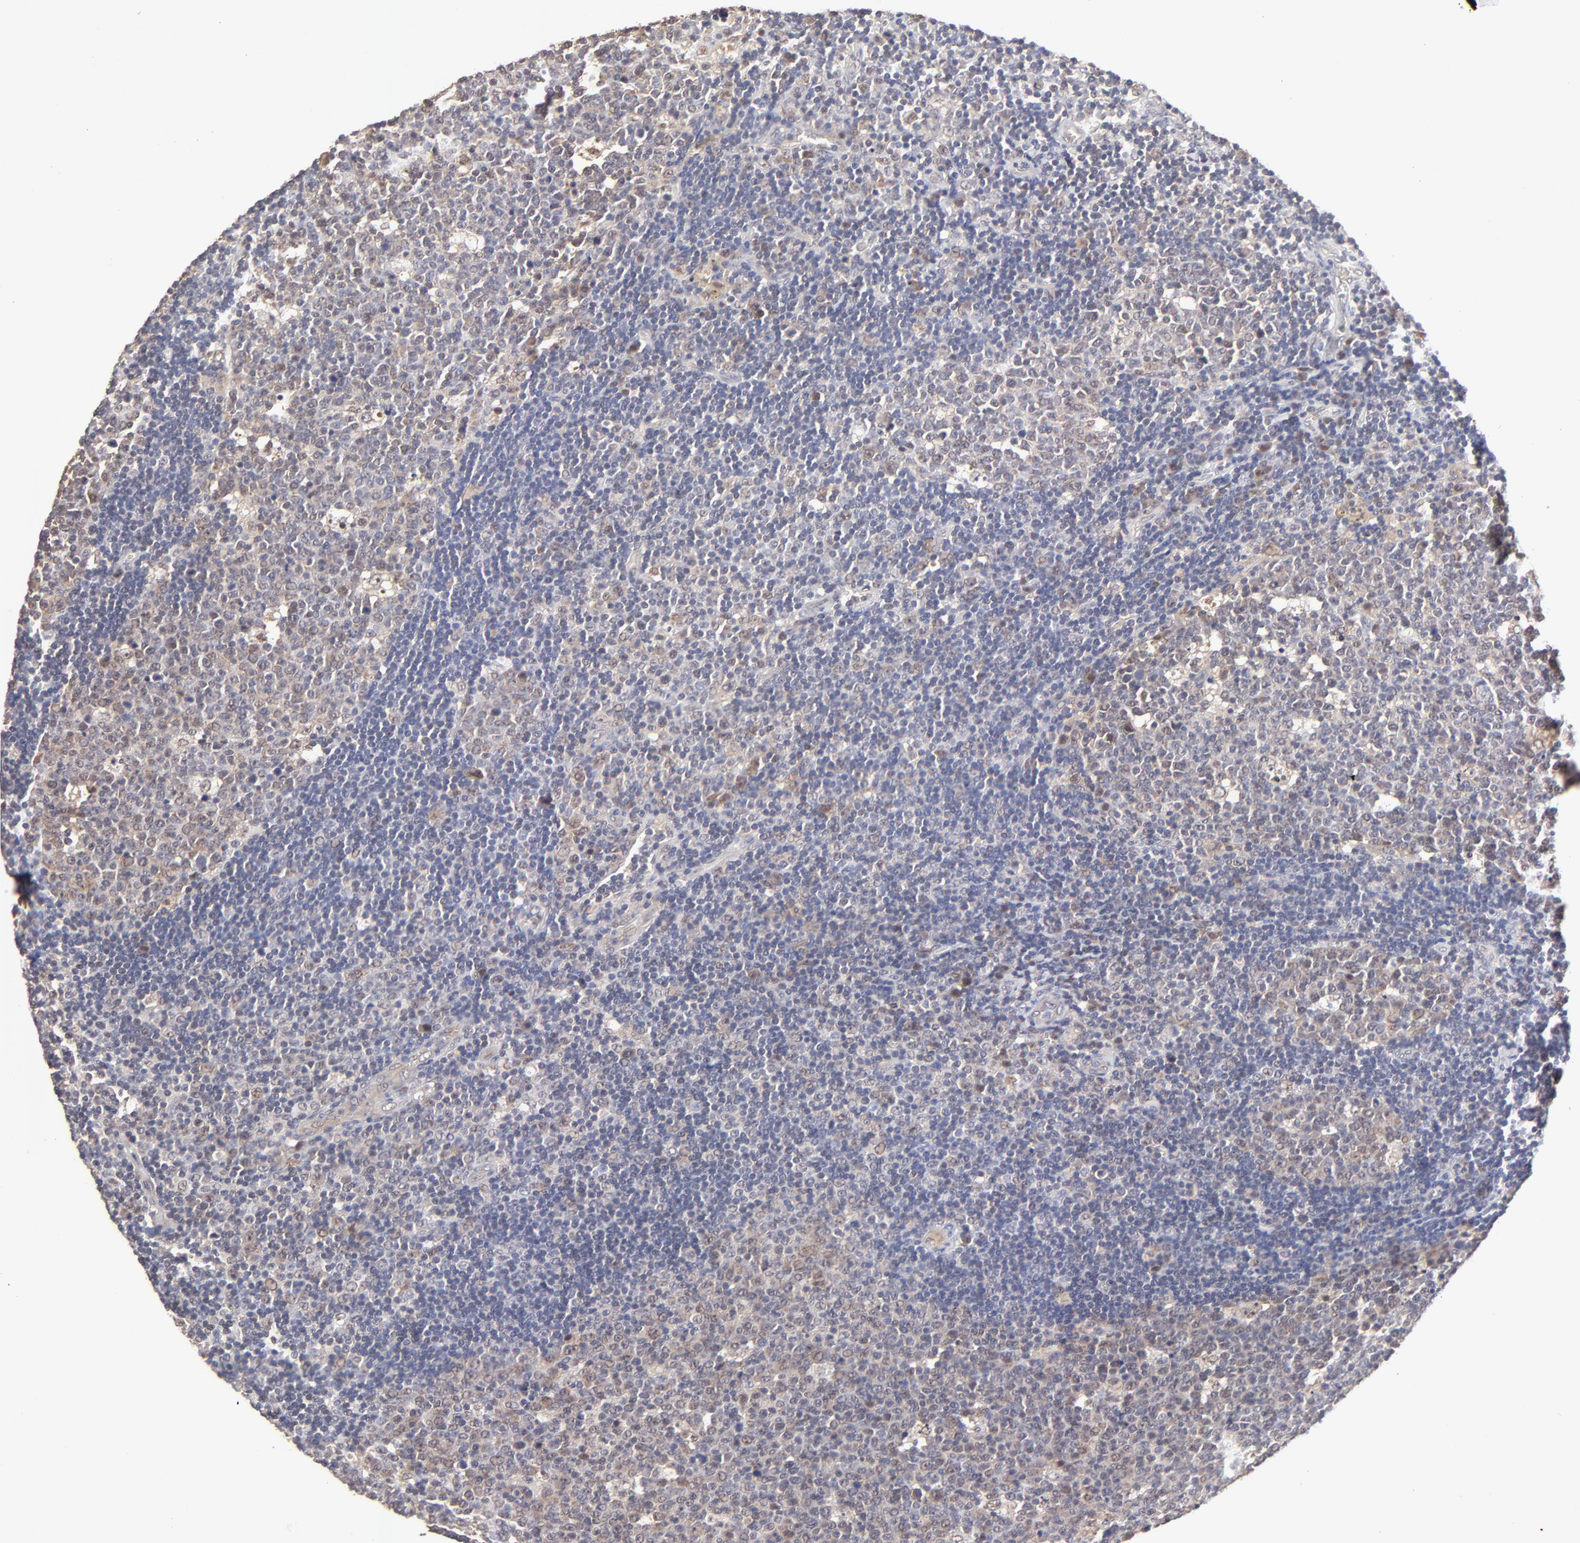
{"staining": {"intensity": "weak", "quantity": "<25%", "location": "nuclear"}, "tissue": "lymph node", "cell_type": "Germinal center cells", "image_type": "normal", "snomed": [{"axis": "morphology", "description": "Normal tissue, NOS"}, {"axis": "topography", "description": "Lymph node"}, {"axis": "topography", "description": "Salivary gland"}], "caption": "IHC histopathology image of unremarkable lymph node: lymph node stained with DAB (3,3'-diaminobenzidine) demonstrates no significant protein staining in germinal center cells.", "gene": "PSMC4", "patient": {"sex": "male", "age": 8}}